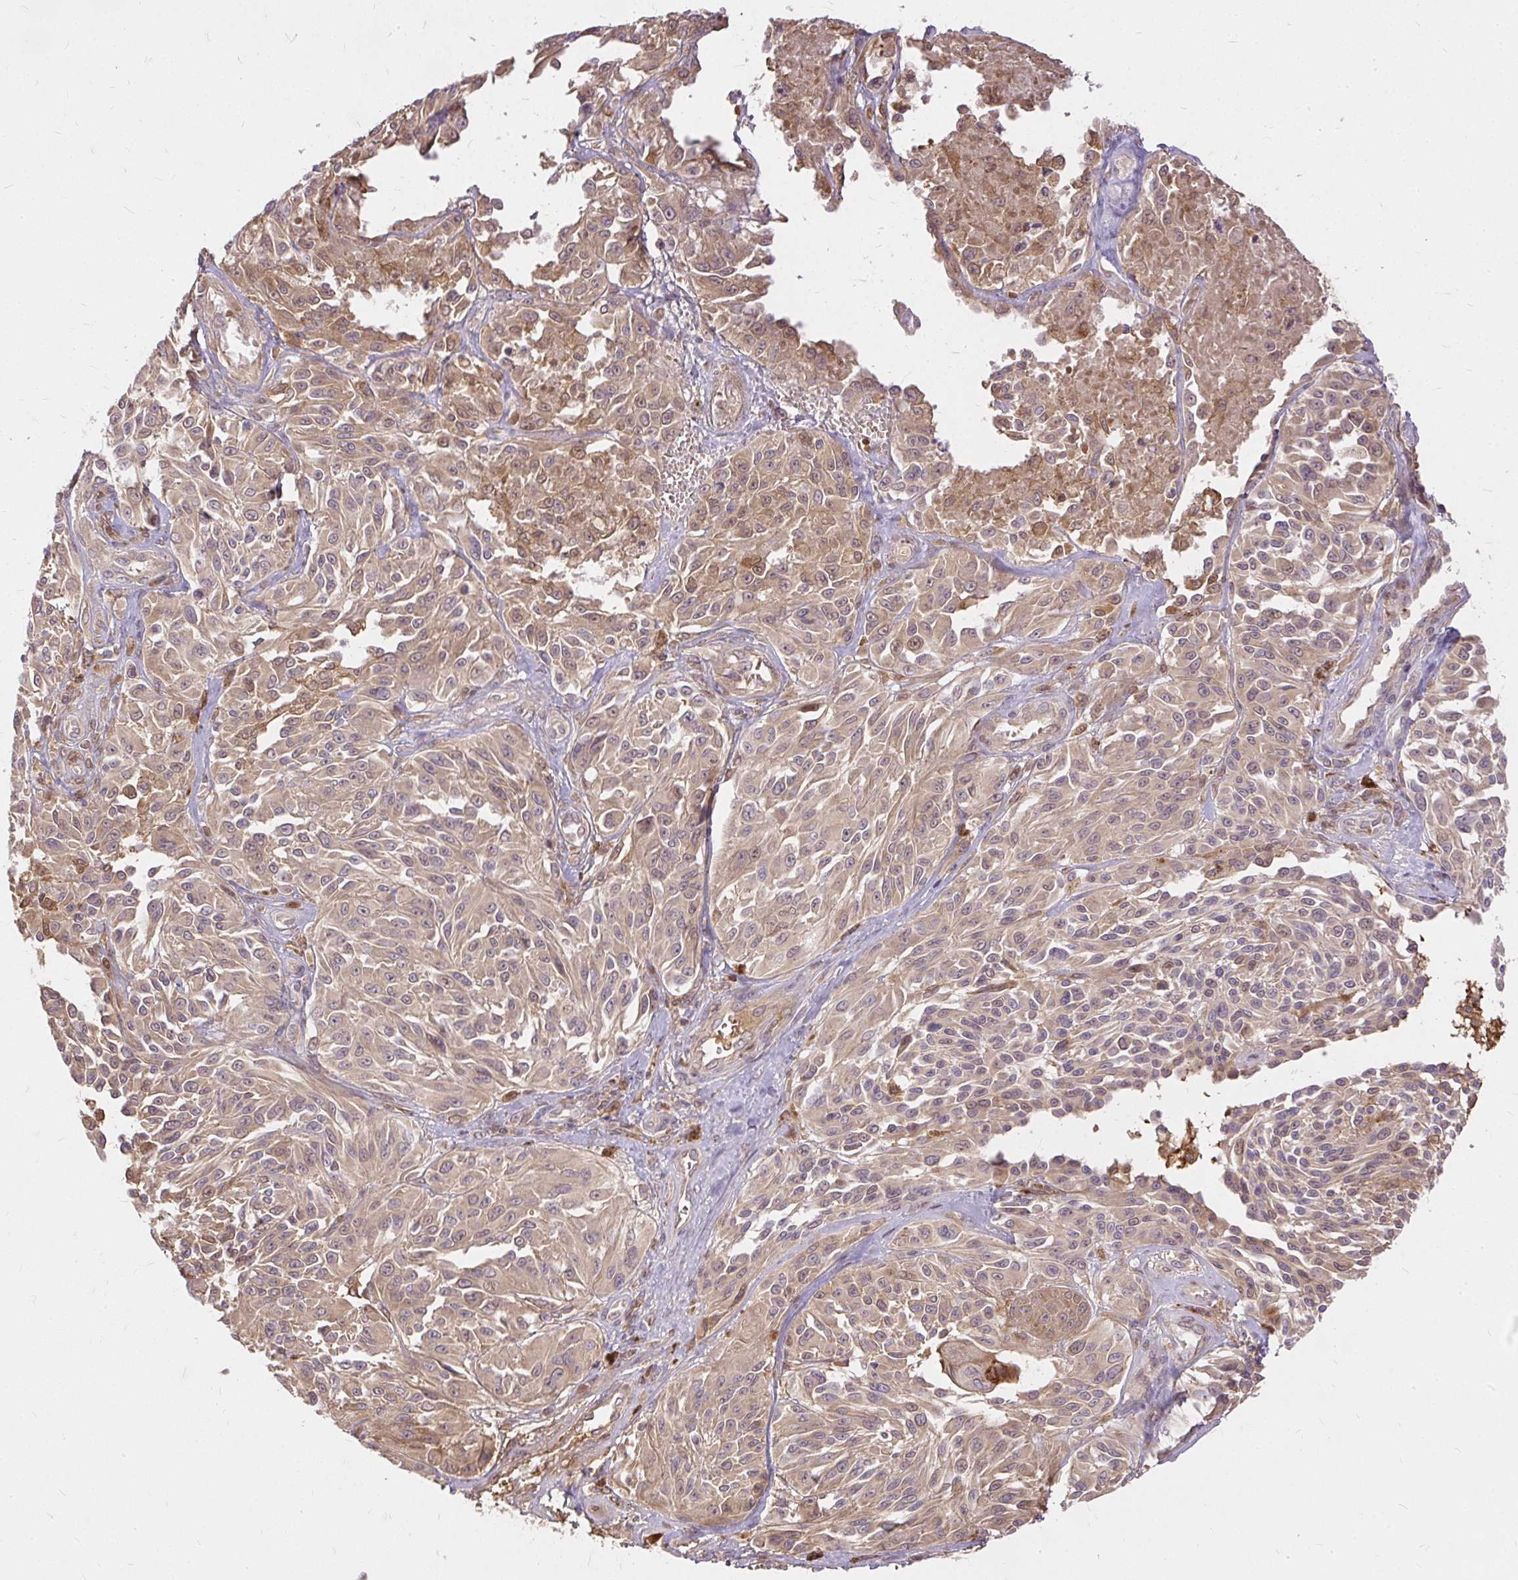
{"staining": {"intensity": "weak", "quantity": "25%-75%", "location": "cytoplasmic/membranous"}, "tissue": "melanoma", "cell_type": "Tumor cells", "image_type": "cancer", "snomed": [{"axis": "morphology", "description": "Malignant melanoma, NOS"}, {"axis": "topography", "description": "Skin"}], "caption": "This is a histology image of immunohistochemistry staining of malignant melanoma, which shows weak expression in the cytoplasmic/membranous of tumor cells.", "gene": "AP5S1", "patient": {"sex": "male", "age": 94}}